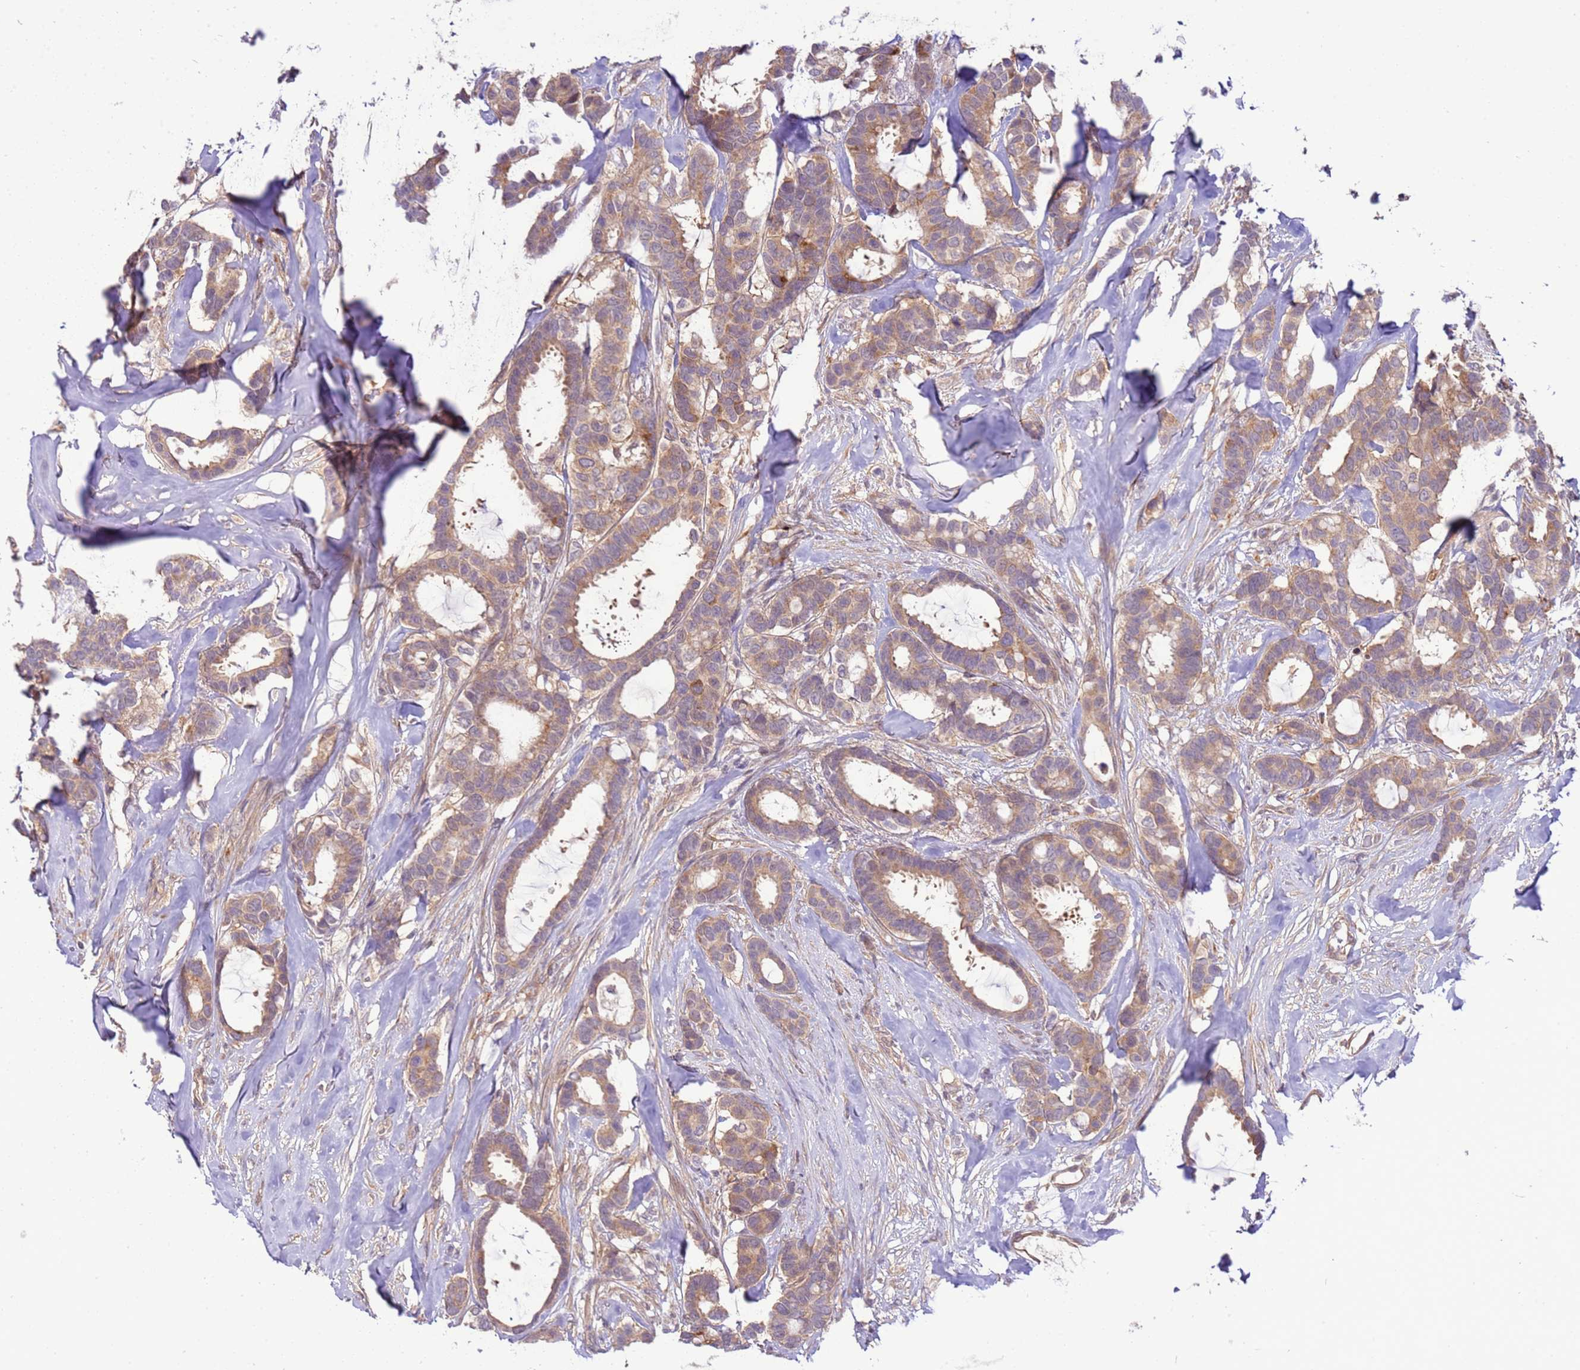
{"staining": {"intensity": "weak", "quantity": "25%-75%", "location": "cytoplasmic/membranous"}, "tissue": "breast cancer", "cell_type": "Tumor cells", "image_type": "cancer", "snomed": [{"axis": "morphology", "description": "Duct carcinoma"}, {"axis": "topography", "description": "Breast"}], "caption": "The immunohistochemical stain highlights weak cytoplasmic/membranous positivity in tumor cells of intraductal carcinoma (breast) tissue. The staining was performed using DAB (3,3'-diaminobenzidine), with brown indicating positive protein expression. Nuclei are stained blue with hematoxylin.", "gene": "SCARA3", "patient": {"sex": "female", "age": 87}}